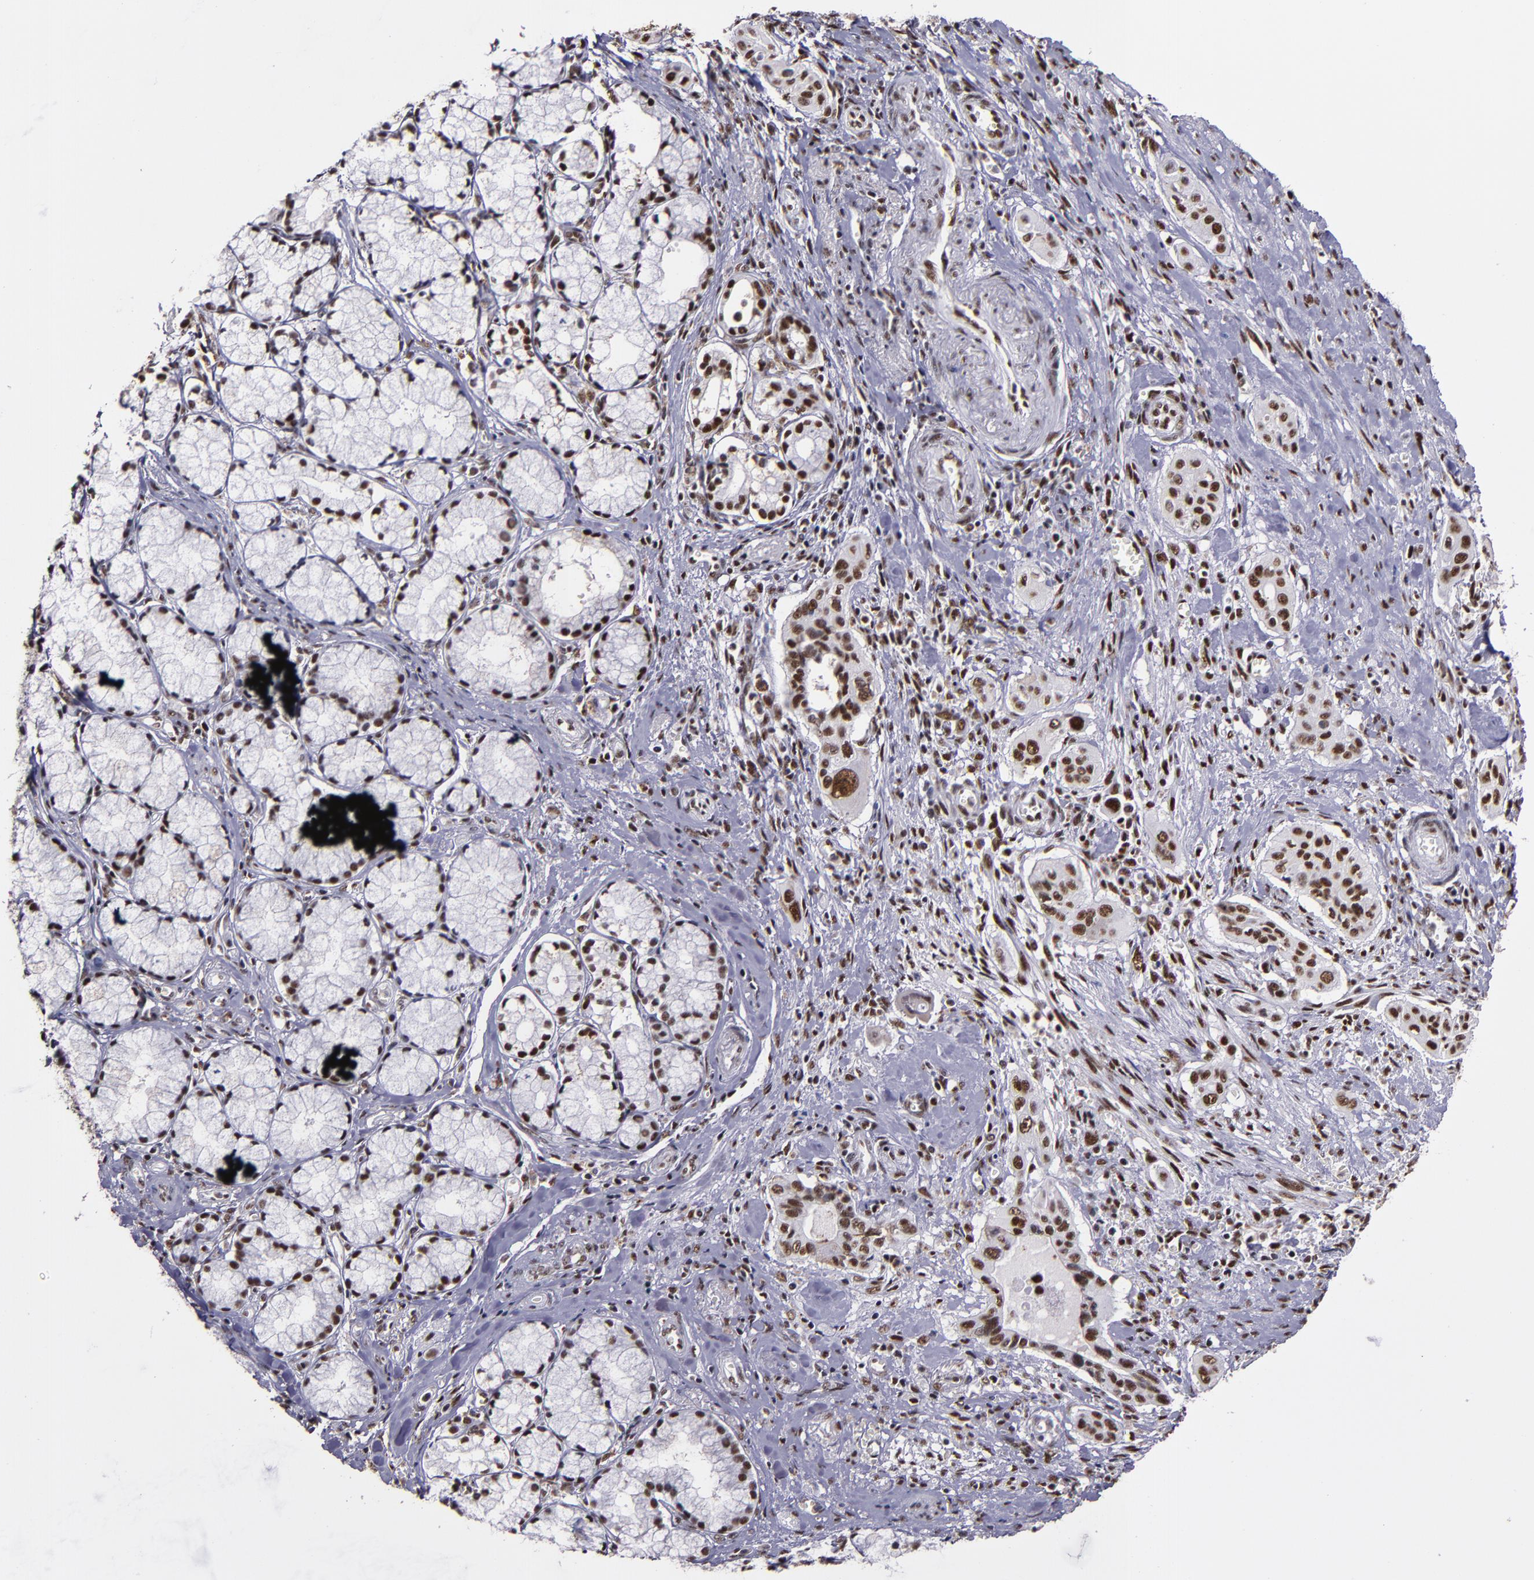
{"staining": {"intensity": "moderate", "quantity": ">75%", "location": "nuclear"}, "tissue": "pancreatic cancer", "cell_type": "Tumor cells", "image_type": "cancer", "snomed": [{"axis": "morphology", "description": "Adenocarcinoma, NOS"}, {"axis": "topography", "description": "Pancreas"}], "caption": "Immunohistochemical staining of pancreatic cancer demonstrates moderate nuclear protein expression in about >75% of tumor cells.", "gene": "PPP4R3A", "patient": {"sex": "male", "age": 77}}